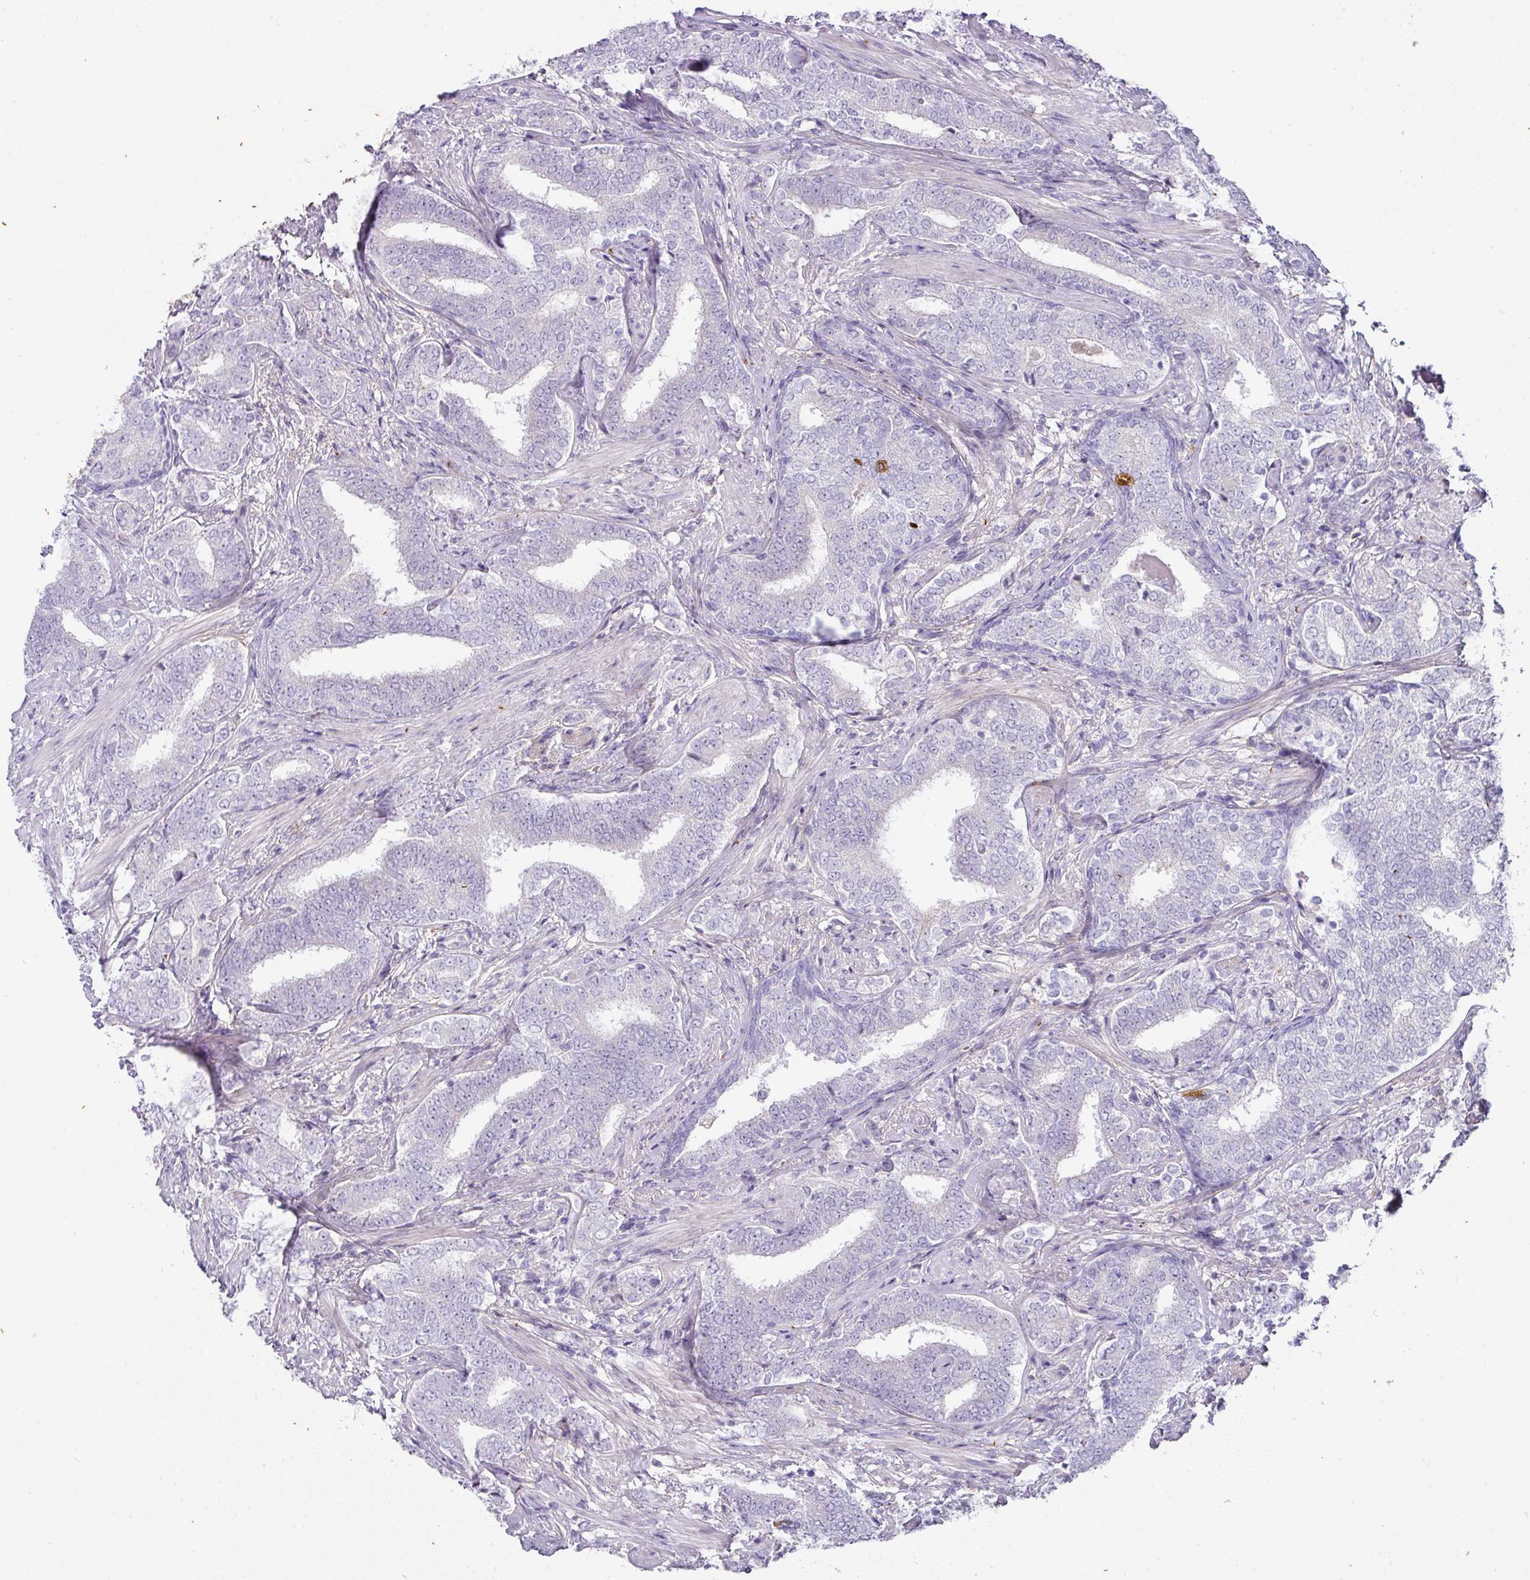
{"staining": {"intensity": "negative", "quantity": "none", "location": "none"}, "tissue": "prostate cancer", "cell_type": "Tumor cells", "image_type": "cancer", "snomed": [{"axis": "morphology", "description": "Adenocarcinoma, High grade"}, {"axis": "topography", "description": "Prostate"}], "caption": "Prostate high-grade adenocarcinoma stained for a protein using immunohistochemistry (IHC) shows no expression tumor cells.", "gene": "OR52N1", "patient": {"sex": "male", "age": 72}}